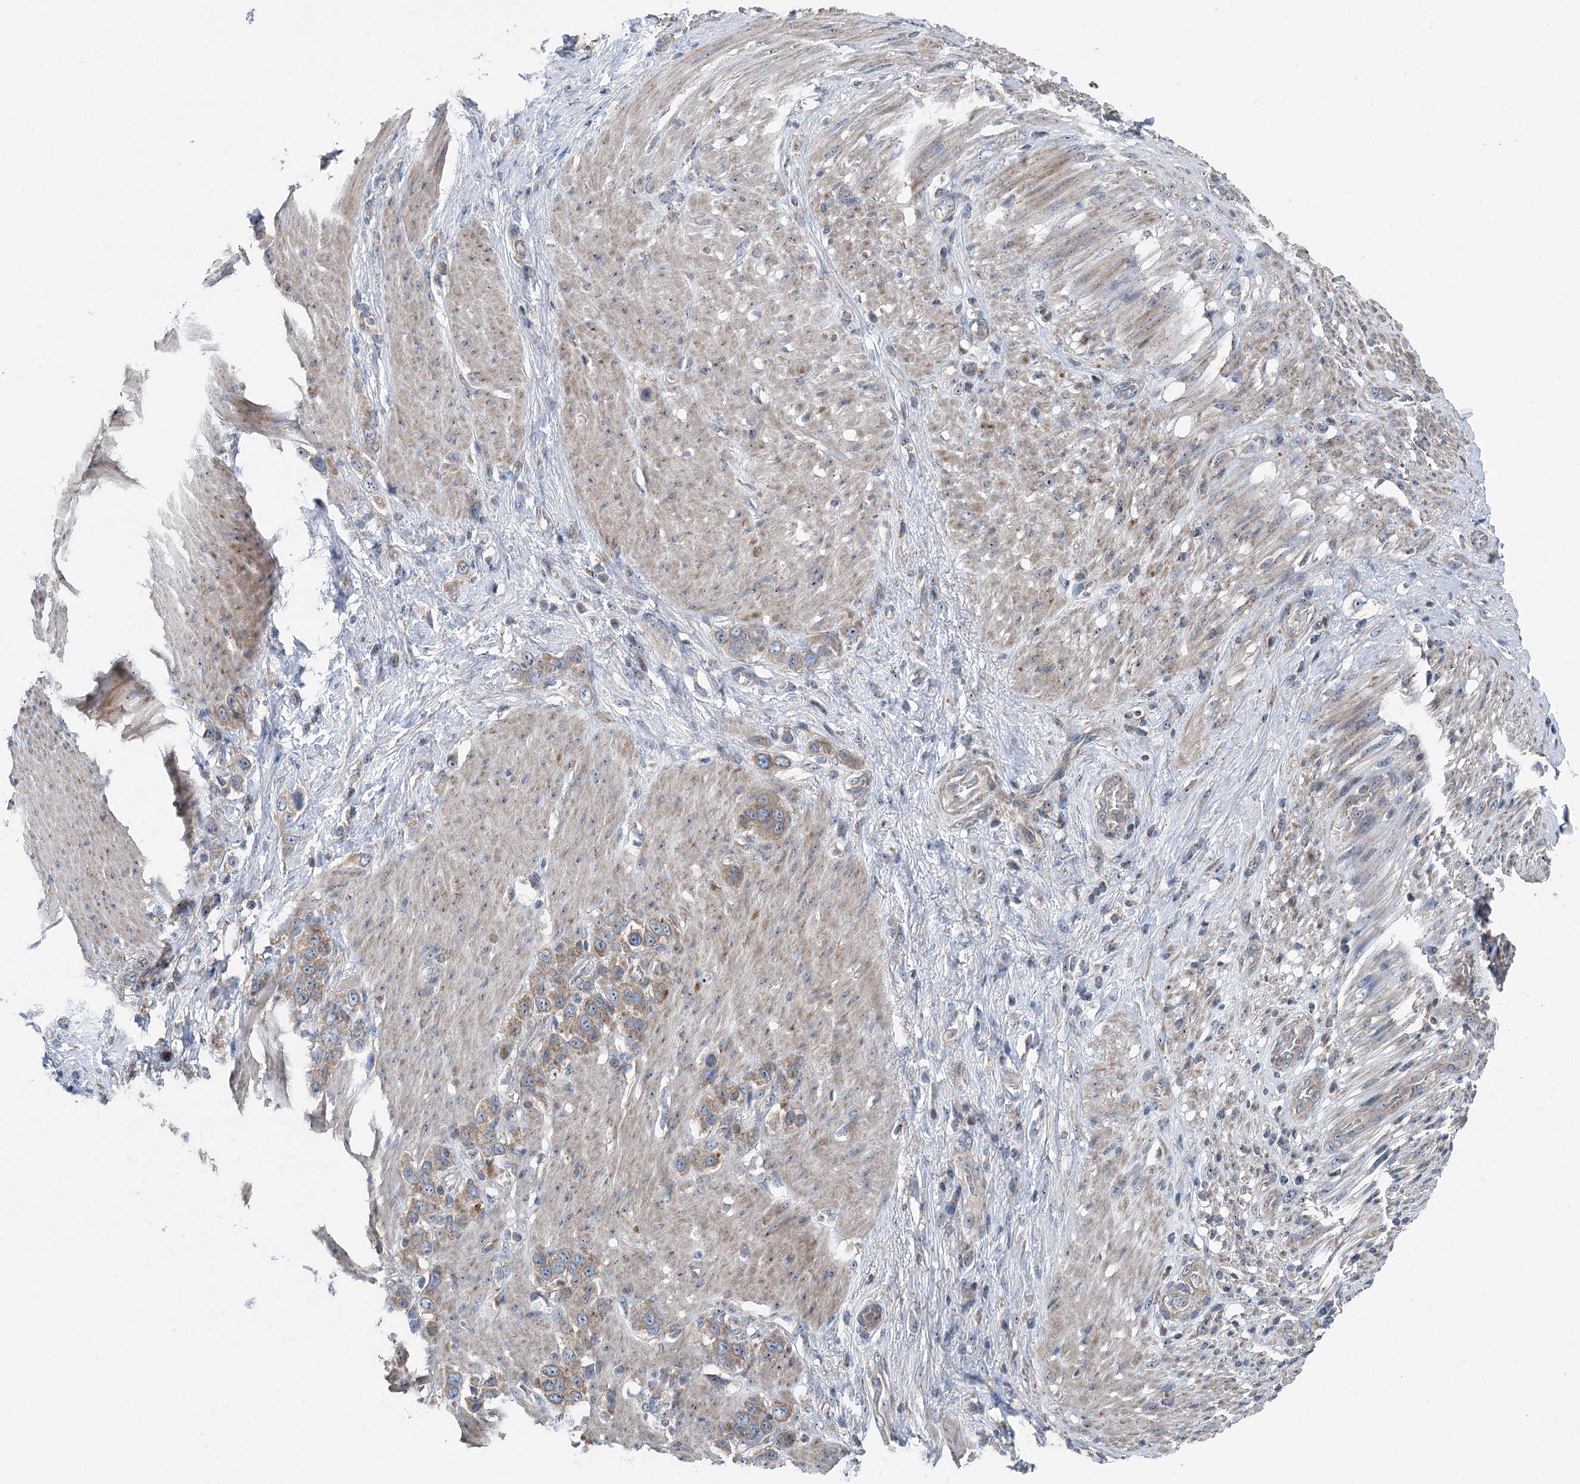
{"staining": {"intensity": "weak", "quantity": ">75%", "location": "cytoplasmic/membranous"}, "tissue": "stomach cancer", "cell_type": "Tumor cells", "image_type": "cancer", "snomed": [{"axis": "morphology", "description": "Adenocarcinoma, NOS"}, {"axis": "morphology", "description": "Adenocarcinoma, High grade"}, {"axis": "topography", "description": "Stomach, upper"}, {"axis": "topography", "description": "Stomach, lower"}], "caption": "Protein expression analysis of human stomach adenocarcinoma reveals weak cytoplasmic/membranous staining in approximately >75% of tumor cells. The staining is performed using DAB (3,3'-diaminobenzidine) brown chromogen to label protein expression. The nuclei are counter-stained blue using hematoxylin.", "gene": "MARK2", "patient": {"sex": "female", "age": 65}}